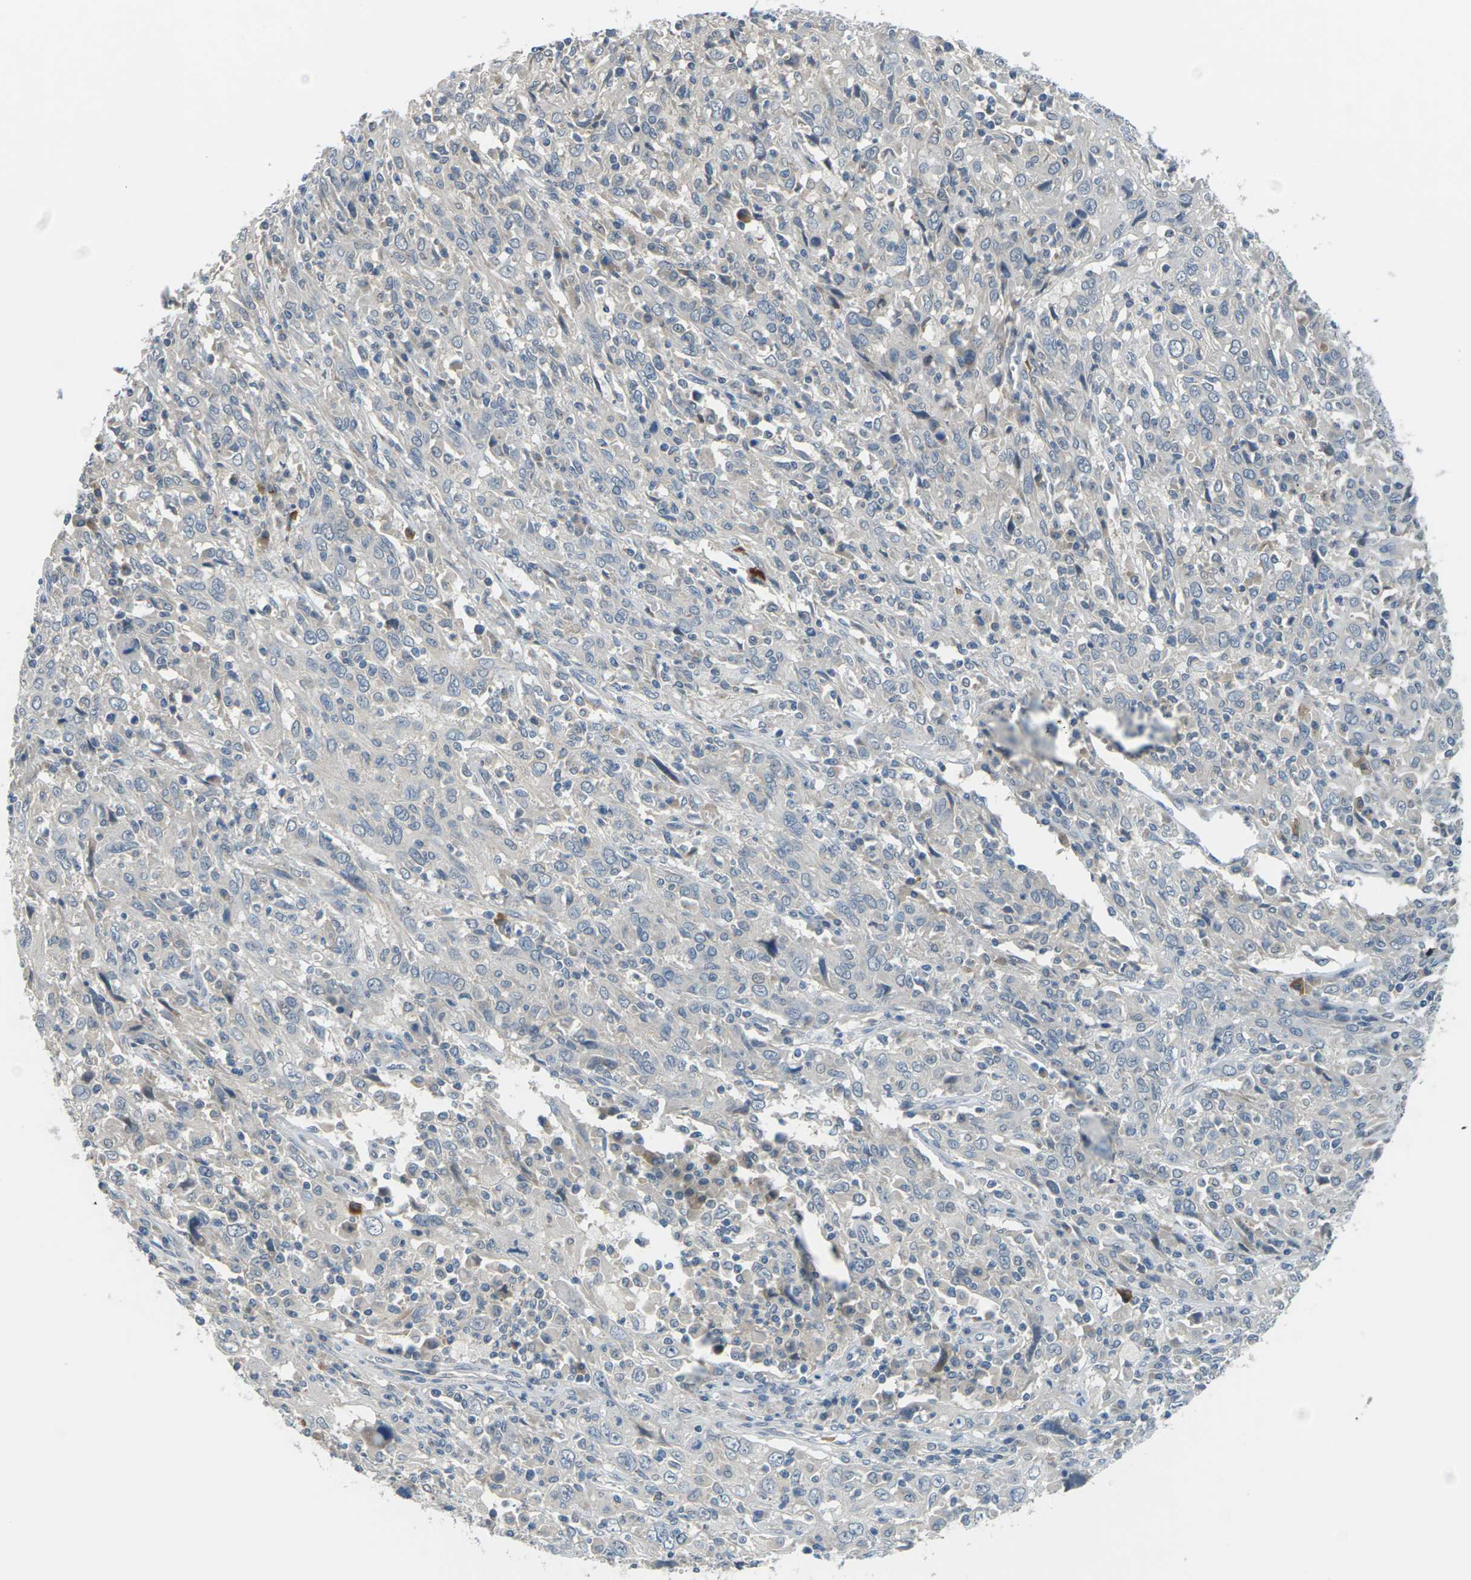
{"staining": {"intensity": "negative", "quantity": "none", "location": "none"}, "tissue": "cervical cancer", "cell_type": "Tumor cells", "image_type": "cancer", "snomed": [{"axis": "morphology", "description": "Squamous cell carcinoma, NOS"}, {"axis": "topography", "description": "Cervix"}], "caption": "High power microscopy image of an immunohistochemistry (IHC) image of cervical cancer (squamous cell carcinoma), revealing no significant staining in tumor cells.", "gene": "SLC13A3", "patient": {"sex": "female", "age": 46}}